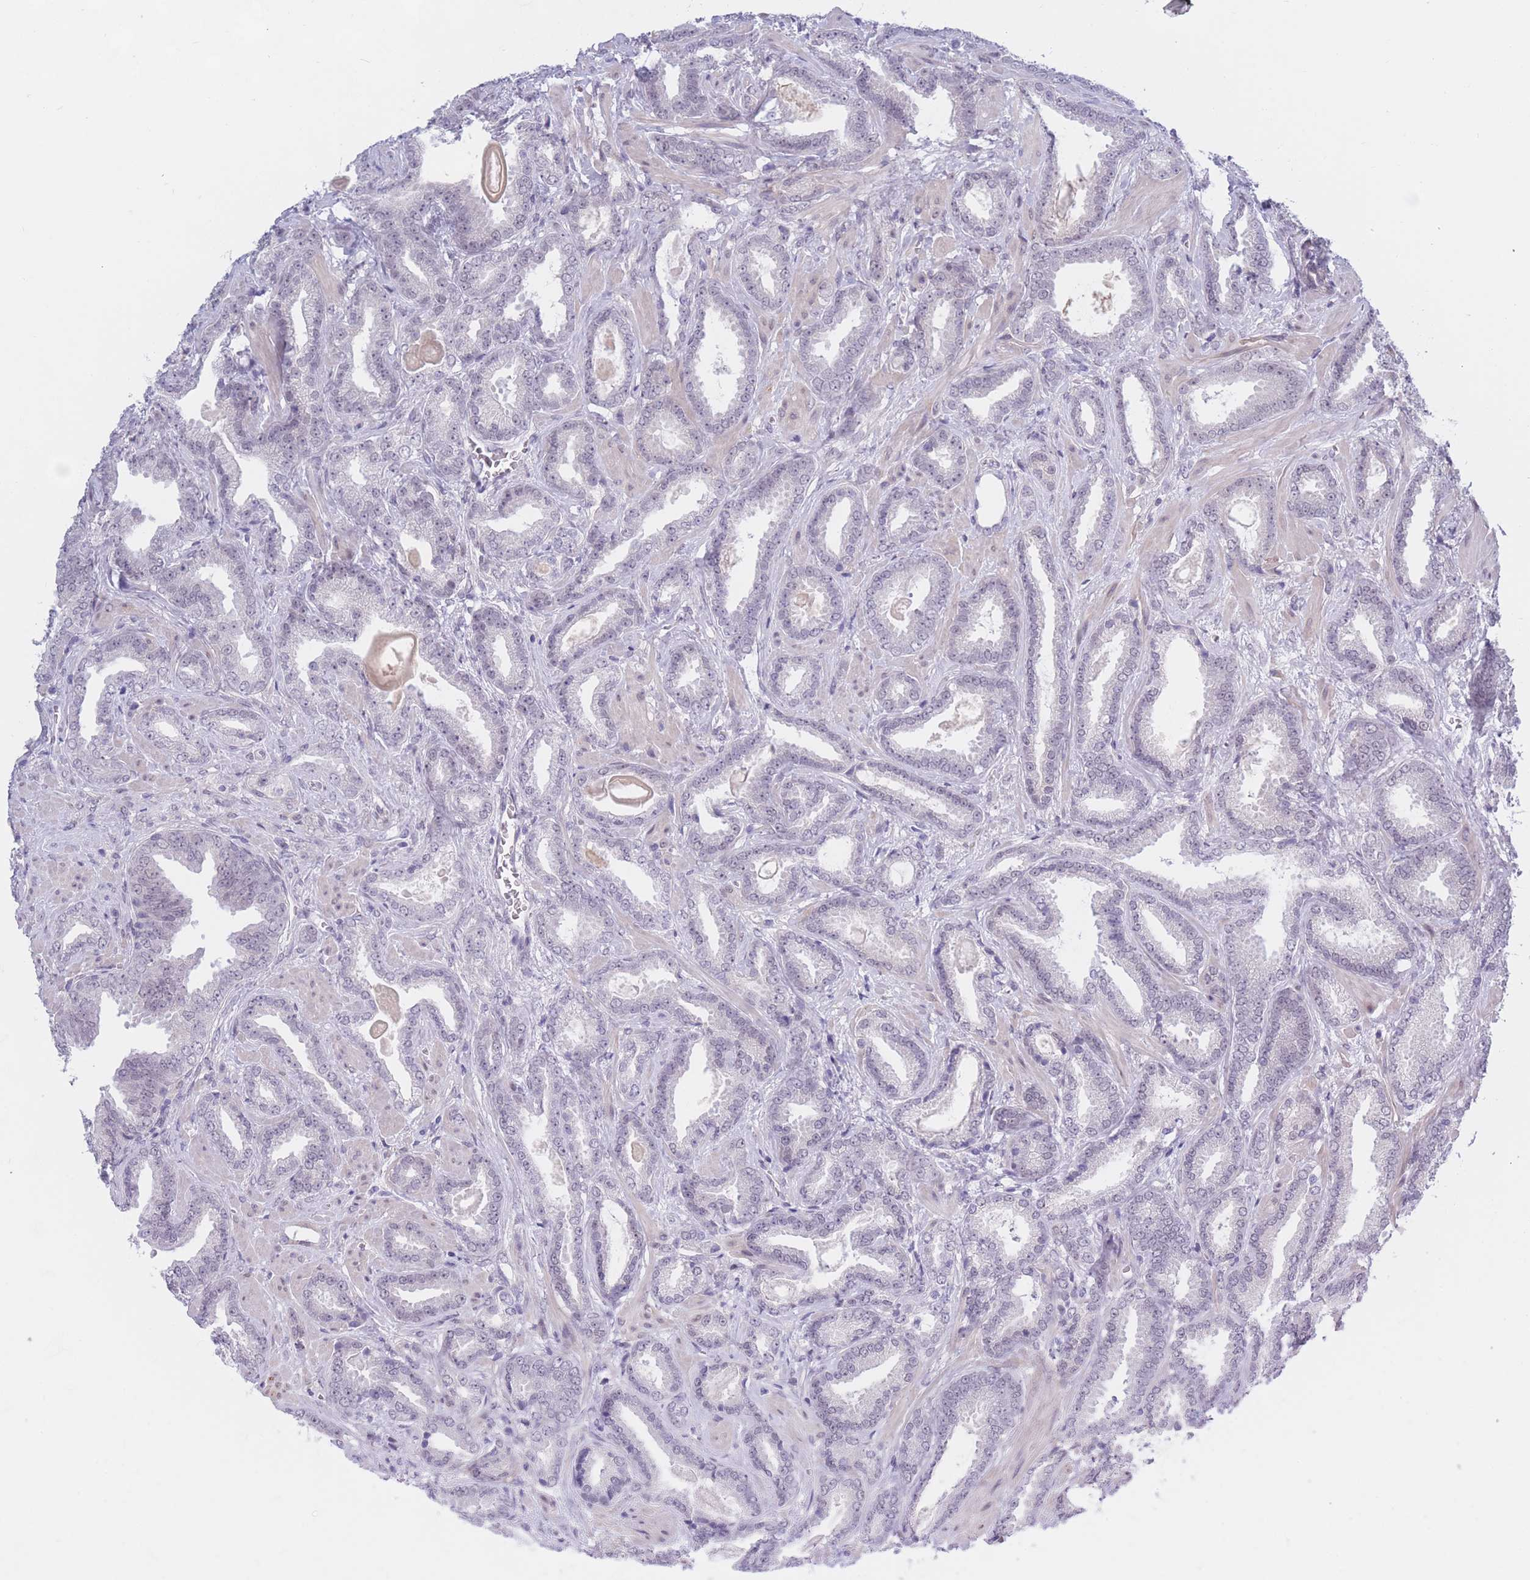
{"staining": {"intensity": "negative", "quantity": "none", "location": "none"}, "tissue": "prostate cancer", "cell_type": "Tumor cells", "image_type": "cancer", "snomed": [{"axis": "morphology", "description": "Adenocarcinoma, Low grade"}, {"axis": "topography", "description": "Prostate"}], "caption": "Immunohistochemistry micrograph of neoplastic tissue: prostate cancer stained with DAB shows no significant protein staining in tumor cells.", "gene": "PODXL", "patient": {"sex": "male", "age": 62}}